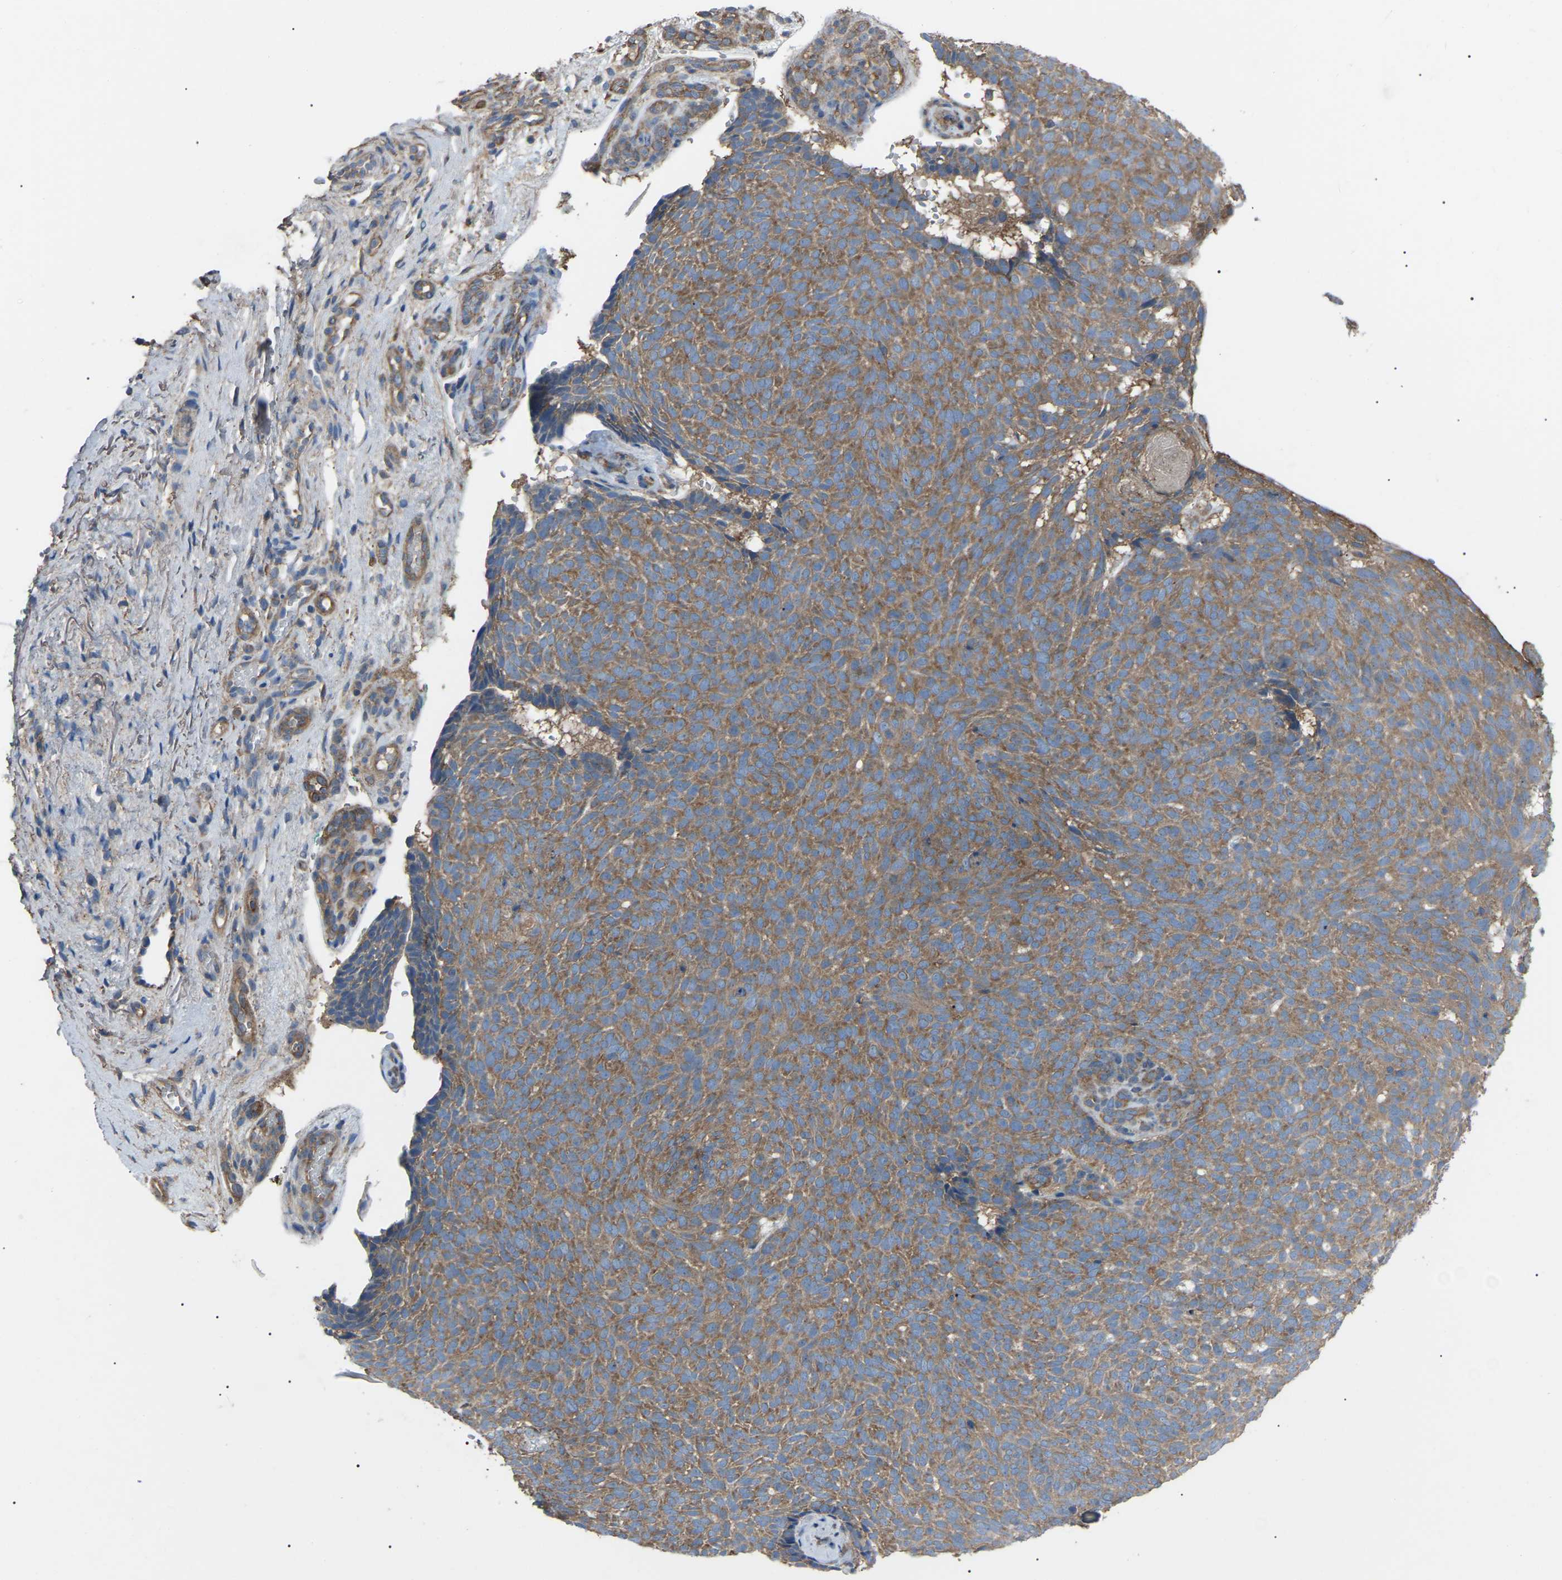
{"staining": {"intensity": "moderate", "quantity": ">75%", "location": "cytoplasmic/membranous"}, "tissue": "skin cancer", "cell_type": "Tumor cells", "image_type": "cancer", "snomed": [{"axis": "morphology", "description": "Basal cell carcinoma"}, {"axis": "topography", "description": "Skin"}], "caption": "Human skin cancer (basal cell carcinoma) stained for a protein (brown) displays moderate cytoplasmic/membranous positive expression in approximately >75% of tumor cells.", "gene": "AIMP1", "patient": {"sex": "male", "age": 61}}